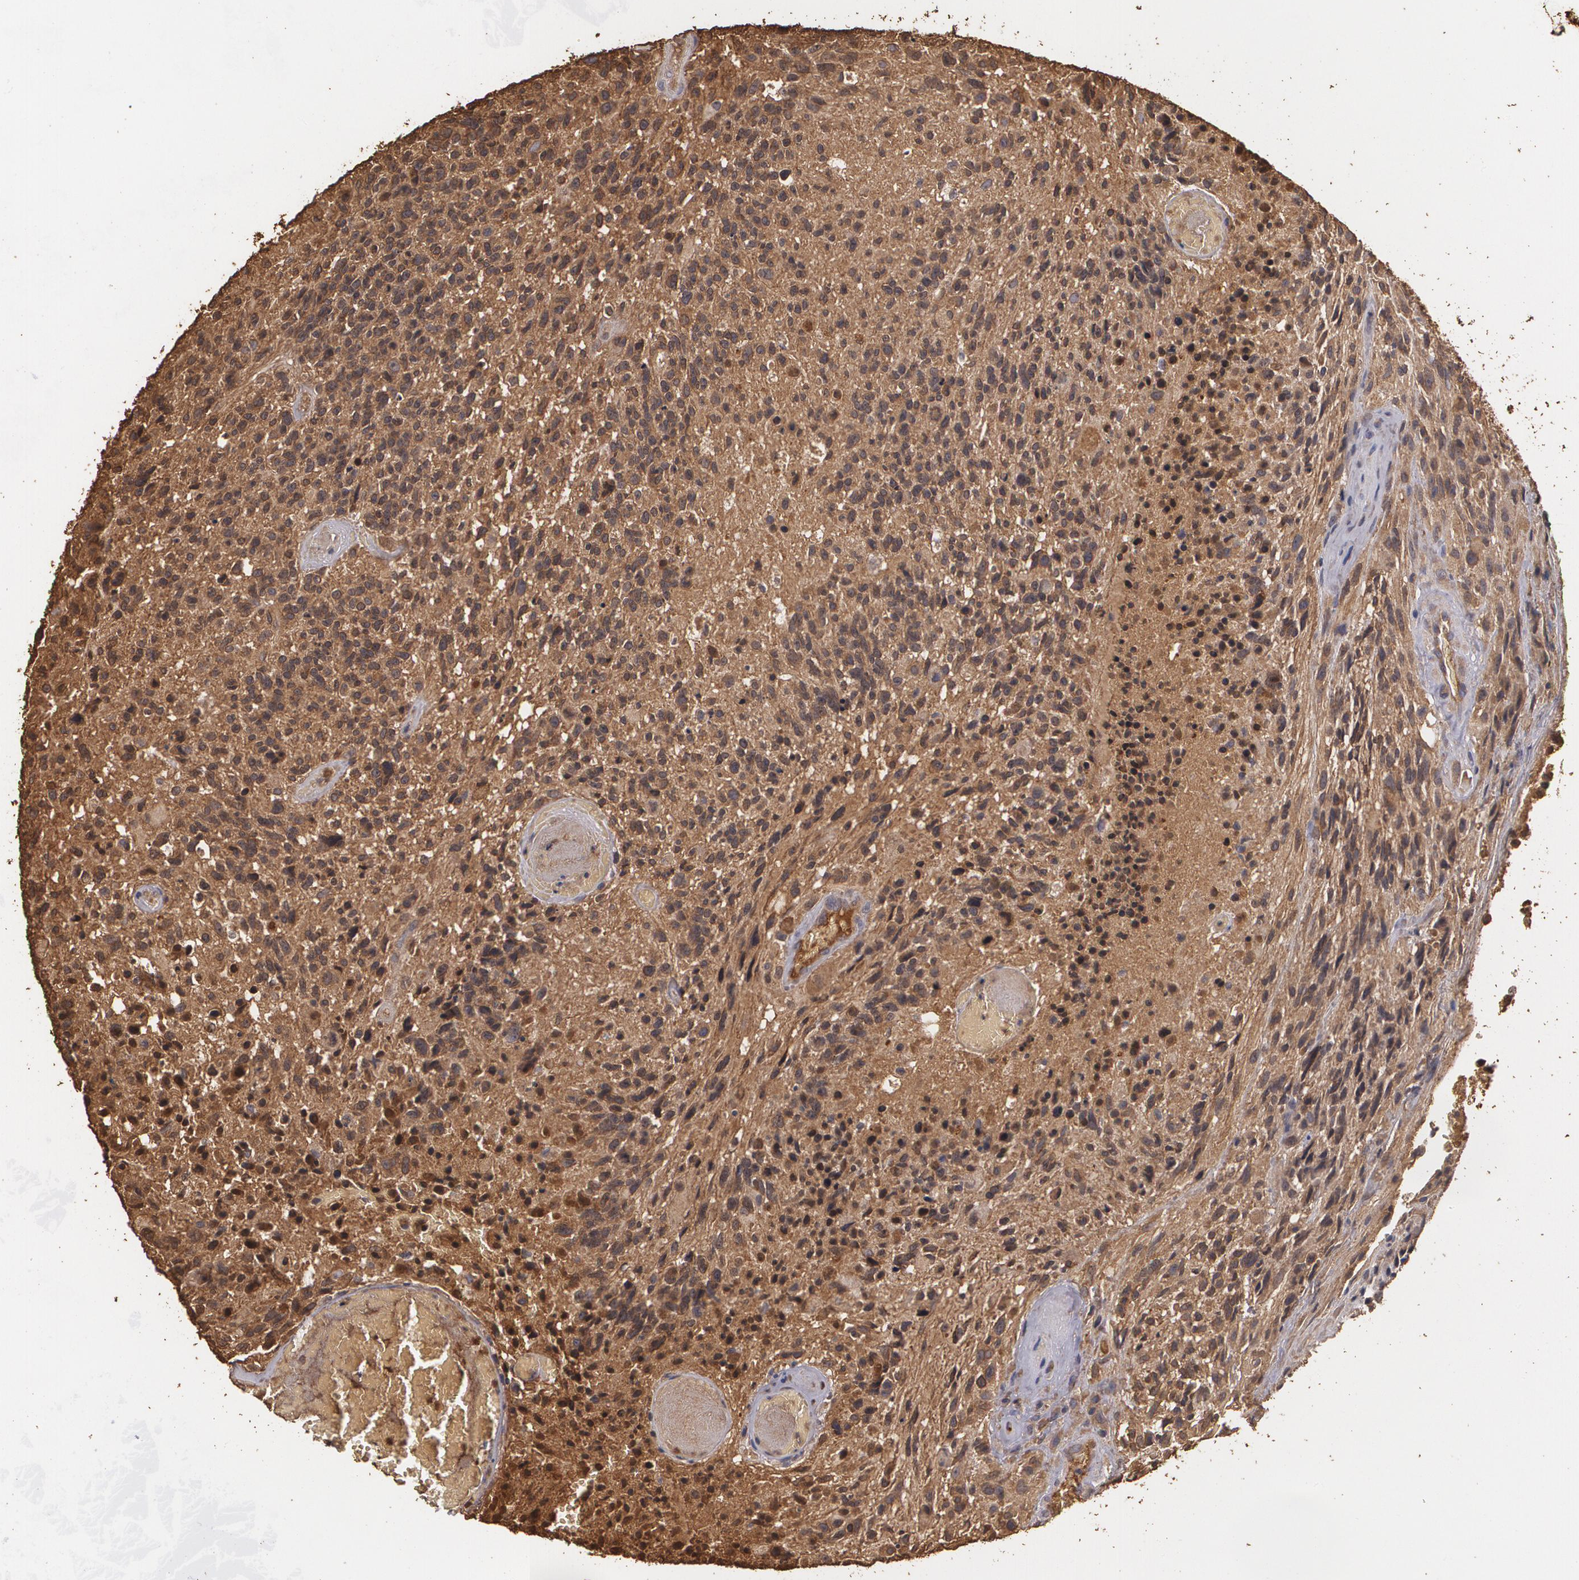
{"staining": {"intensity": "weak", "quantity": ">75%", "location": "cytoplasmic/membranous"}, "tissue": "glioma", "cell_type": "Tumor cells", "image_type": "cancer", "snomed": [{"axis": "morphology", "description": "Glioma, malignant, High grade"}, {"axis": "topography", "description": "Brain"}], "caption": "Brown immunohistochemical staining in human glioma exhibits weak cytoplasmic/membranous expression in approximately >75% of tumor cells.", "gene": "PON1", "patient": {"sex": "male", "age": 72}}